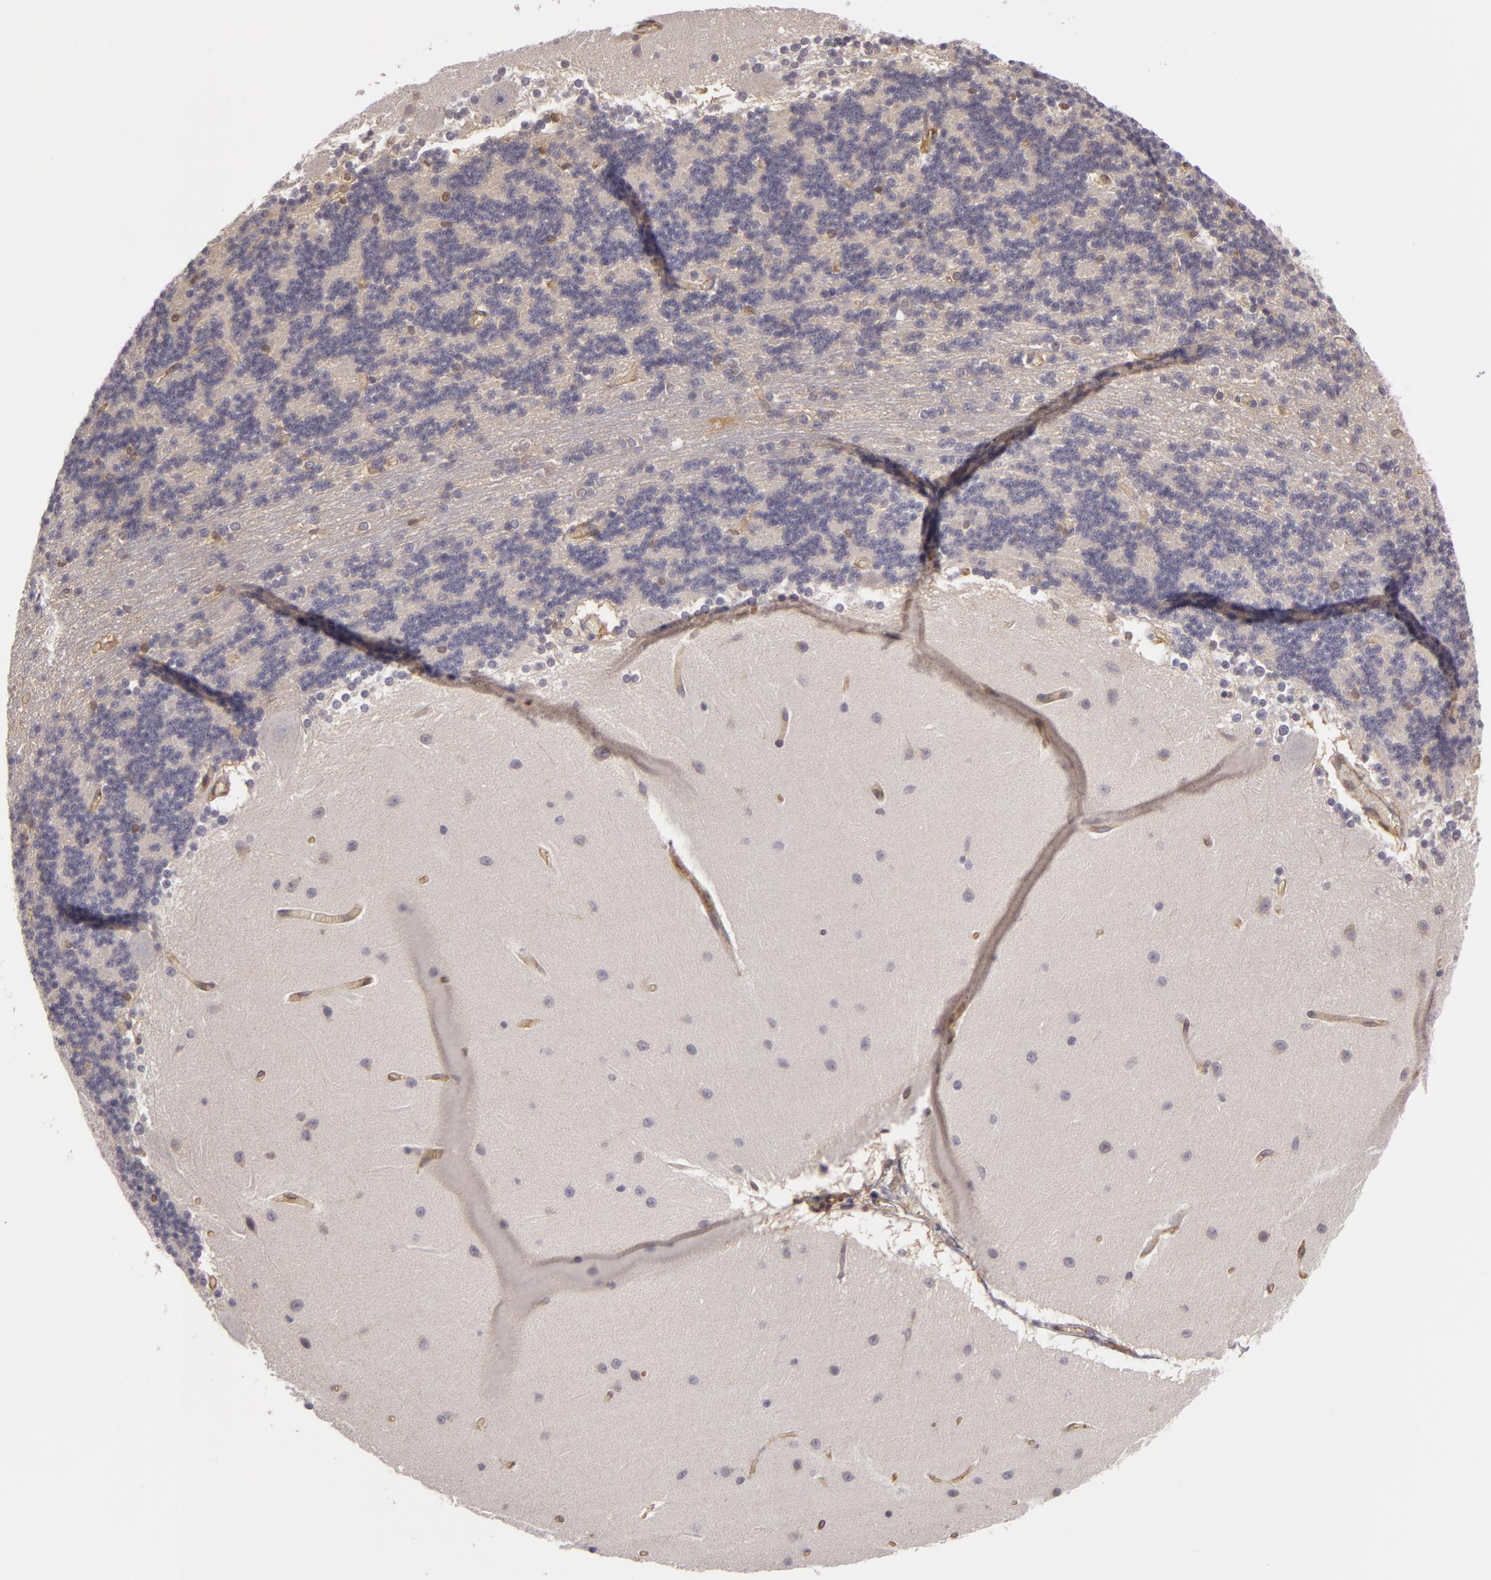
{"staining": {"intensity": "weak", "quantity": "<25%", "location": "nuclear"}, "tissue": "cerebellum", "cell_type": "Cells in granular layer", "image_type": "normal", "snomed": [{"axis": "morphology", "description": "Normal tissue, NOS"}, {"axis": "topography", "description": "Cerebellum"}], "caption": "This is an immunohistochemistry micrograph of normal cerebellum. There is no expression in cells in granular layer.", "gene": "ZNF229", "patient": {"sex": "female", "age": 54}}